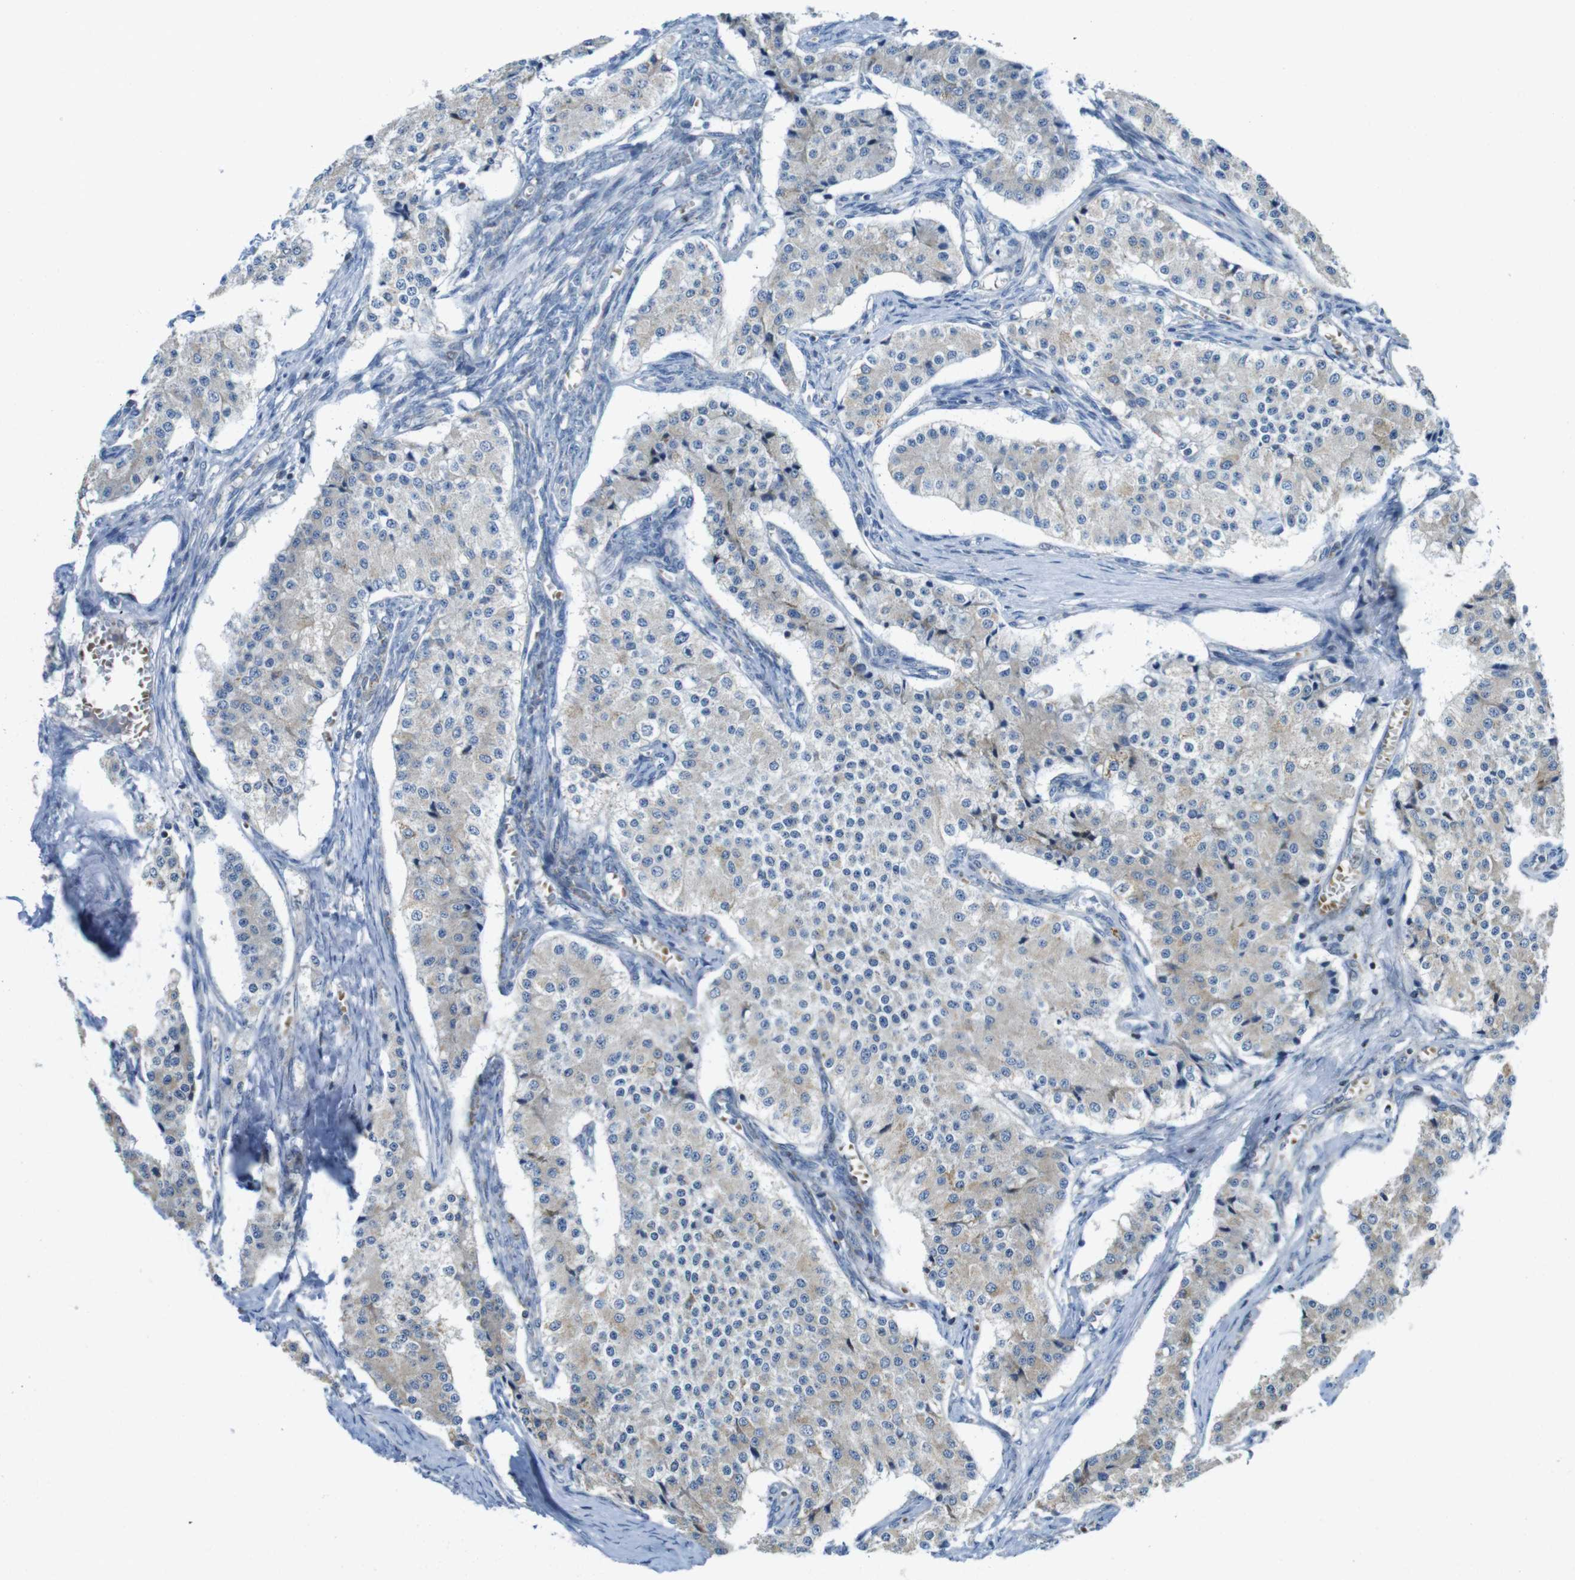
{"staining": {"intensity": "weak", "quantity": "25%-75%", "location": "cytoplasmic/membranous"}, "tissue": "carcinoid", "cell_type": "Tumor cells", "image_type": "cancer", "snomed": [{"axis": "morphology", "description": "Carcinoid, malignant, NOS"}, {"axis": "topography", "description": "Colon"}], "caption": "This is a photomicrograph of immunohistochemistry staining of carcinoid (malignant), which shows weak positivity in the cytoplasmic/membranous of tumor cells.", "gene": "MARCHF1", "patient": {"sex": "female", "age": 52}}